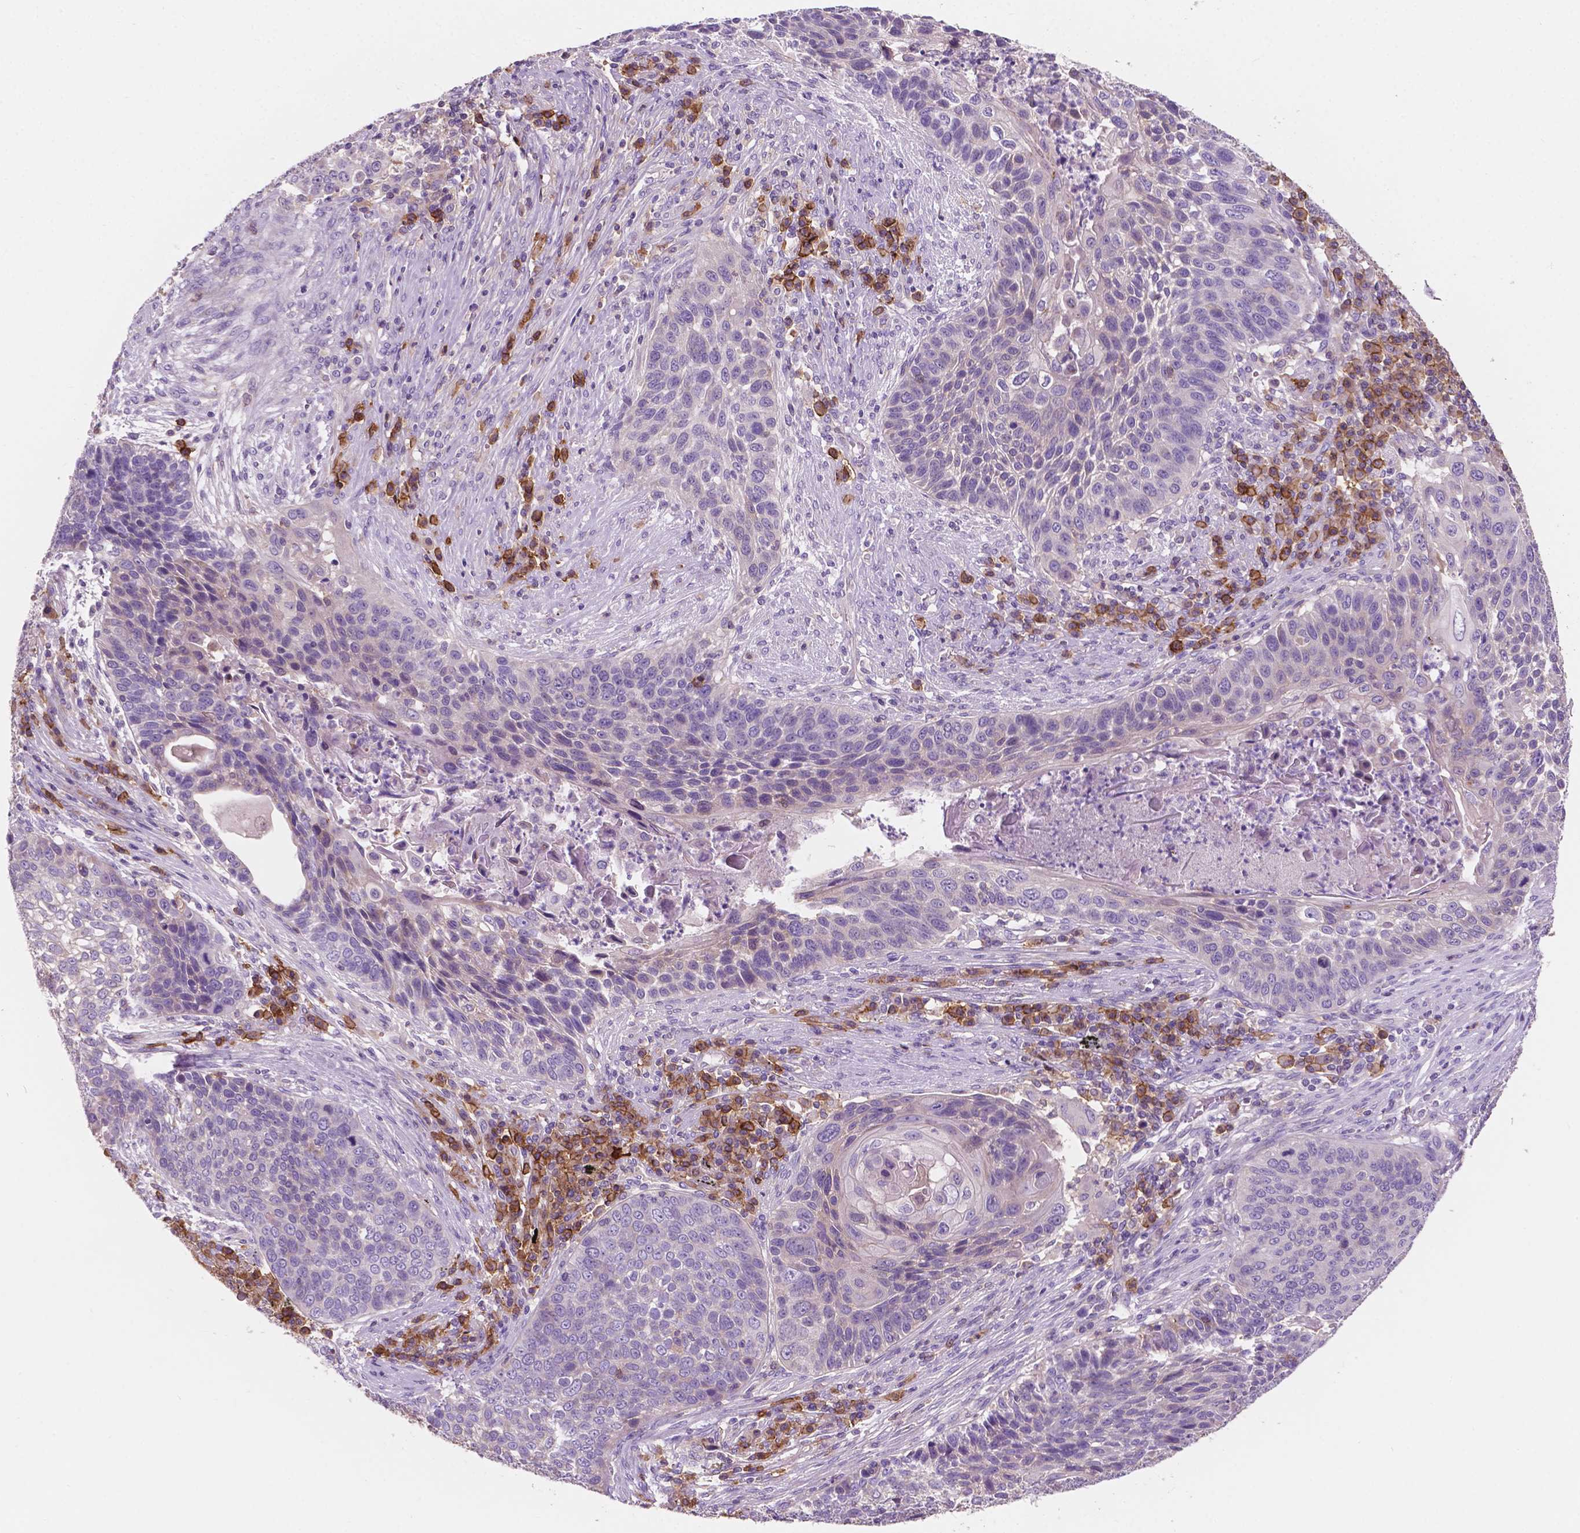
{"staining": {"intensity": "negative", "quantity": "none", "location": "none"}, "tissue": "lung cancer", "cell_type": "Tumor cells", "image_type": "cancer", "snomed": [{"axis": "morphology", "description": "Squamous cell carcinoma, NOS"}, {"axis": "morphology", "description": "Squamous cell carcinoma, metastatic, NOS"}, {"axis": "topography", "description": "Lung"}, {"axis": "topography", "description": "Pleura, NOS"}], "caption": "Immunohistochemistry micrograph of neoplastic tissue: lung cancer stained with DAB (3,3'-diaminobenzidine) shows no significant protein staining in tumor cells. (Brightfield microscopy of DAB (3,3'-diaminobenzidine) immunohistochemistry (IHC) at high magnification).", "gene": "SEMA4A", "patient": {"sex": "male", "age": 72}}